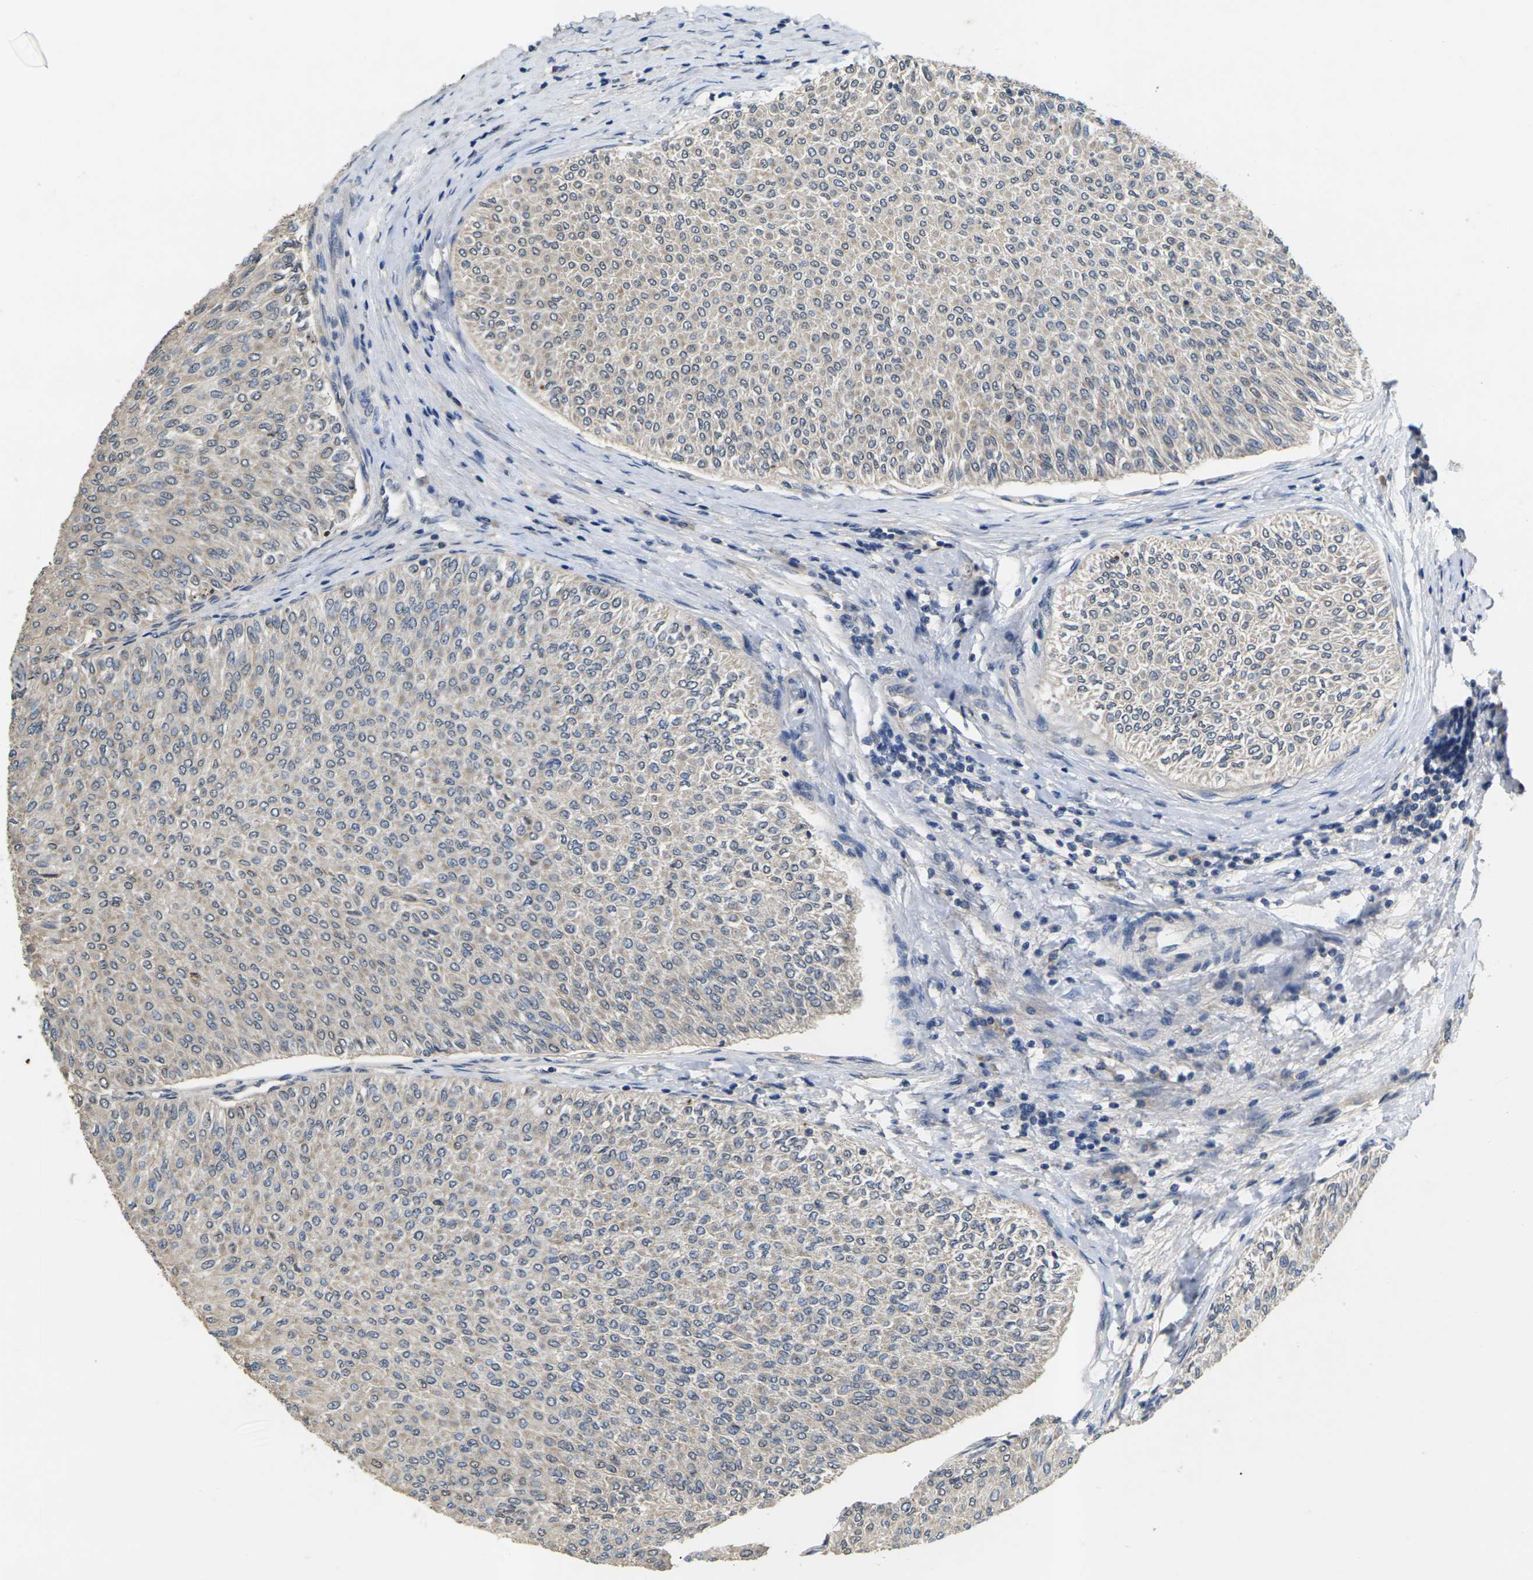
{"staining": {"intensity": "negative", "quantity": "none", "location": "none"}, "tissue": "urothelial cancer", "cell_type": "Tumor cells", "image_type": "cancer", "snomed": [{"axis": "morphology", "description": "Urothelial carcinoma, Low grade"}, {"axis": "topography", "description": "Urinary bladder"}], "caption": "Tumor cells show no significant expression in urothelial carcinoma (low-grade). (DAB (3,3'-diaminobenzidine) immunohistochemistry (IHC) visualized using brightfield microscopy, high magnification).", "gene": "SLC2A2", "patient": {"sex": "male", "age": 78}}